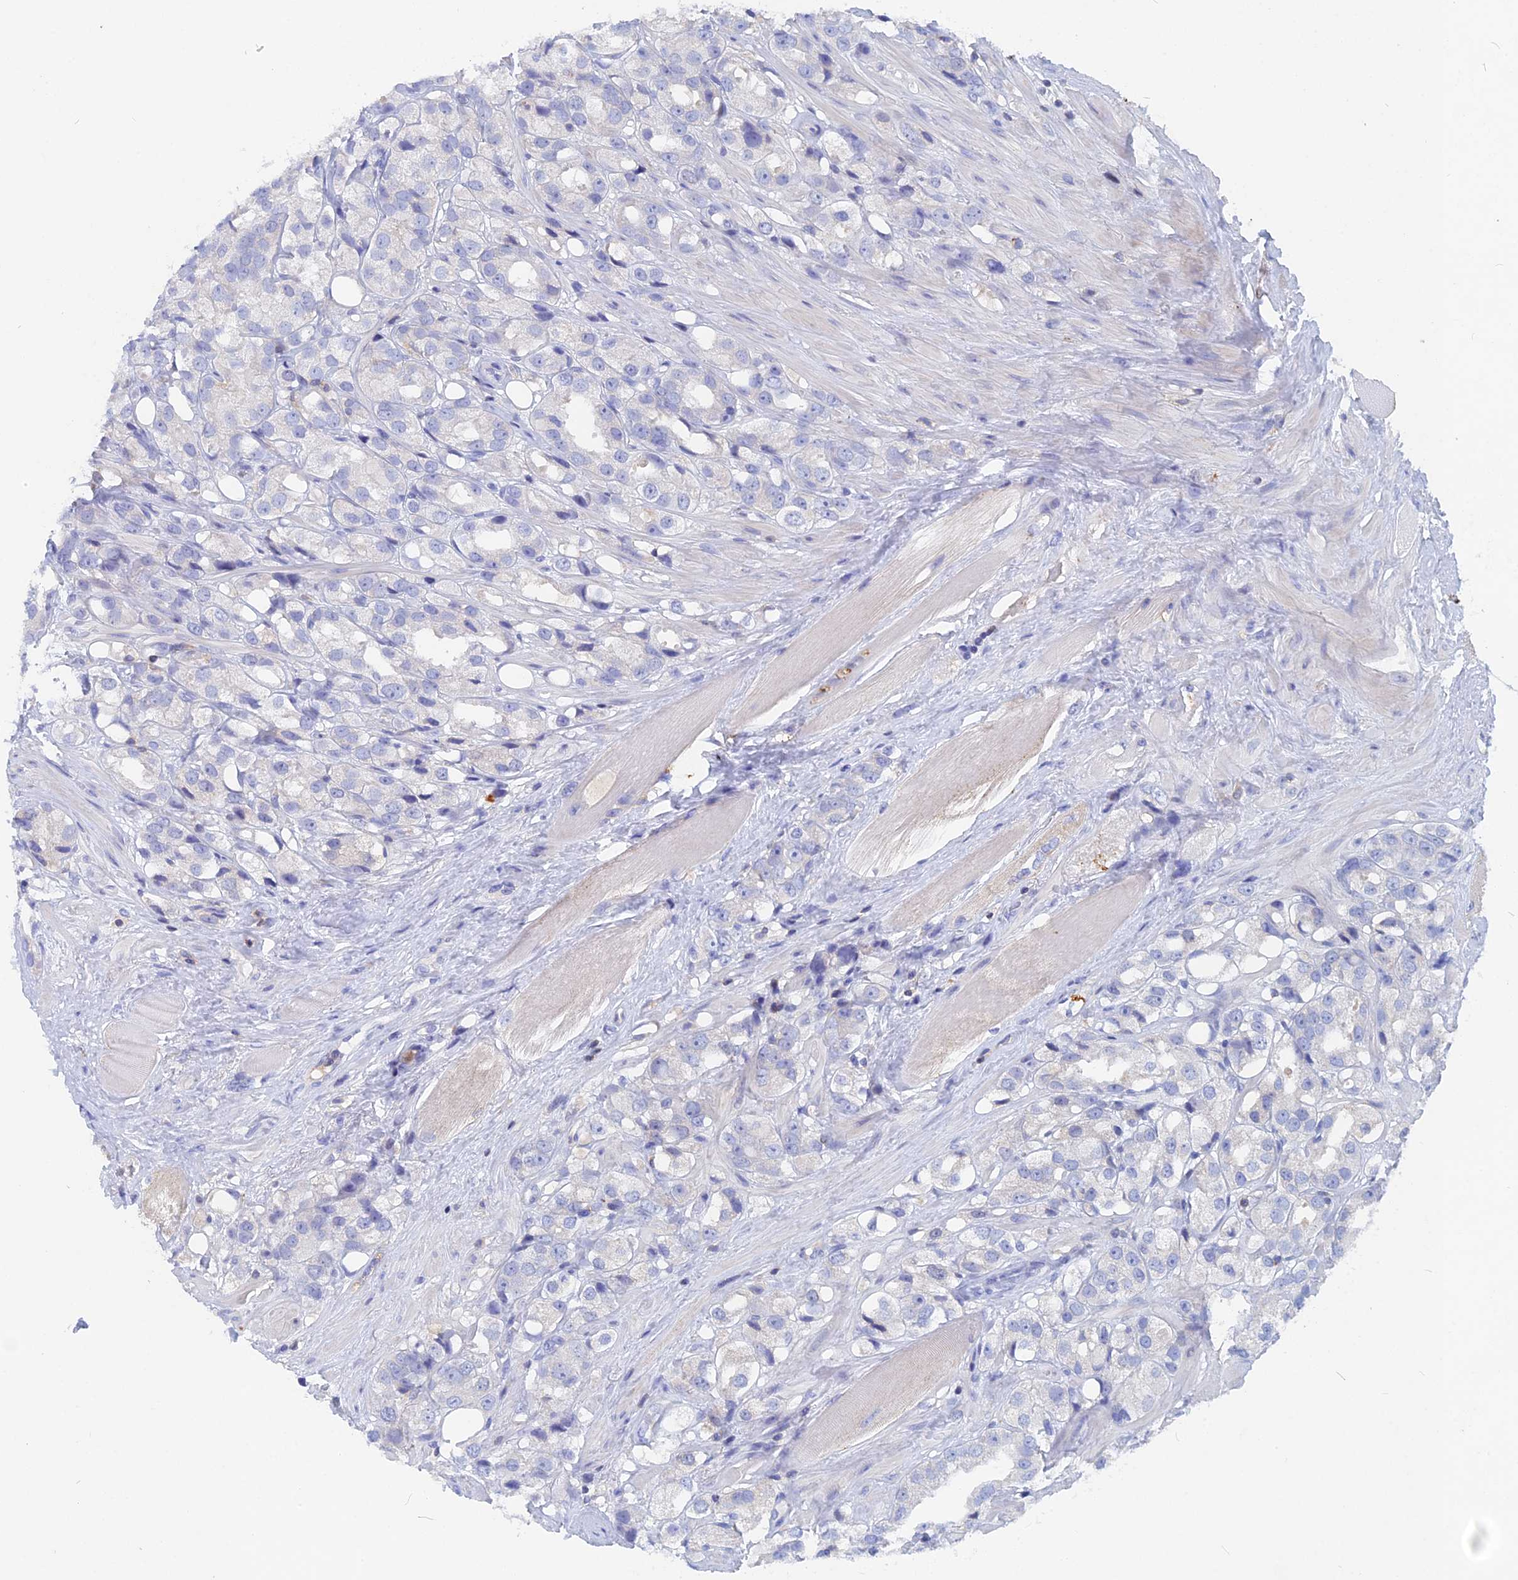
{"staining": {"intensity": "negative", "quantity": "none", "location": "none"}, "tissue": "prostate cancer", "cell_type": "Tumor cells", "image_type": "cancer", "snomed": [{"axis": "morphology", "description": "Adenocarcinoma, NOS"}, {"axis": "topography", "description": "Prostate"}], "caption": "This is an immunohistochemistry image of human adenocarcinoma (prostate). There is no positivity in tumor cells.", "gene": "ACP7", "patient": {"sex": "male", "age": 79}}